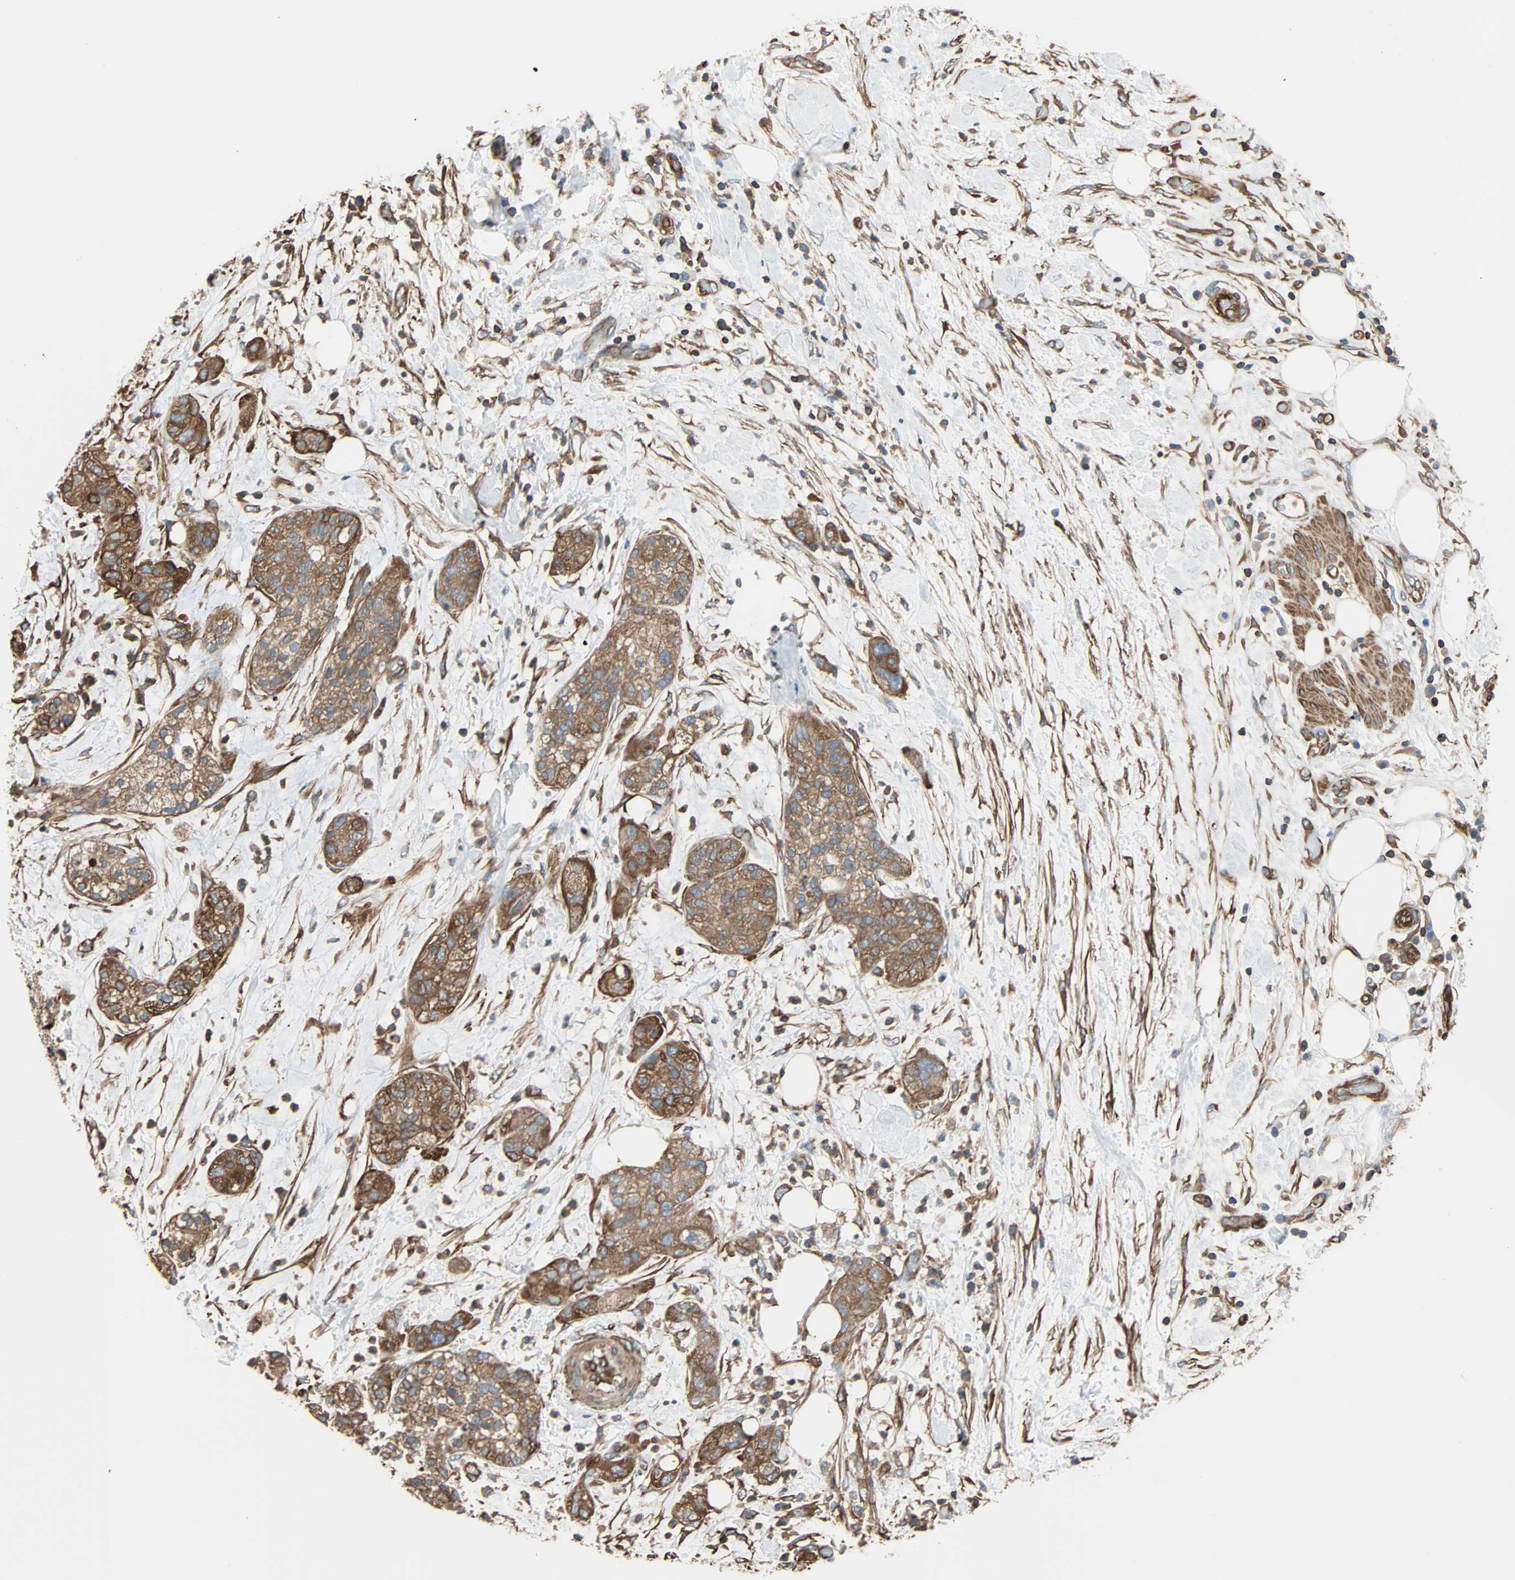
{"staining": {"intensity": "moderate", "quantity": ">75%", "location": "cytoplasmic/membranous"}, "tissue": "pancreatic cancer", "cell_type": "Tumor cells", "image_type": "cancer", "snomed": [{"axis": "morphology", "description": "Adenocarcinoma, NOS"}, {"axis": "topography", "description": "Pancreas"}], "caption": "Protein analysis of pancreatic adenocarcinoma tissue exhibits moderate cytoplasmic/membranous positivity in approximately >75% of tumor cells.", "gene": "GALNT10", "patient": {"sex": "female", "age": 78}}